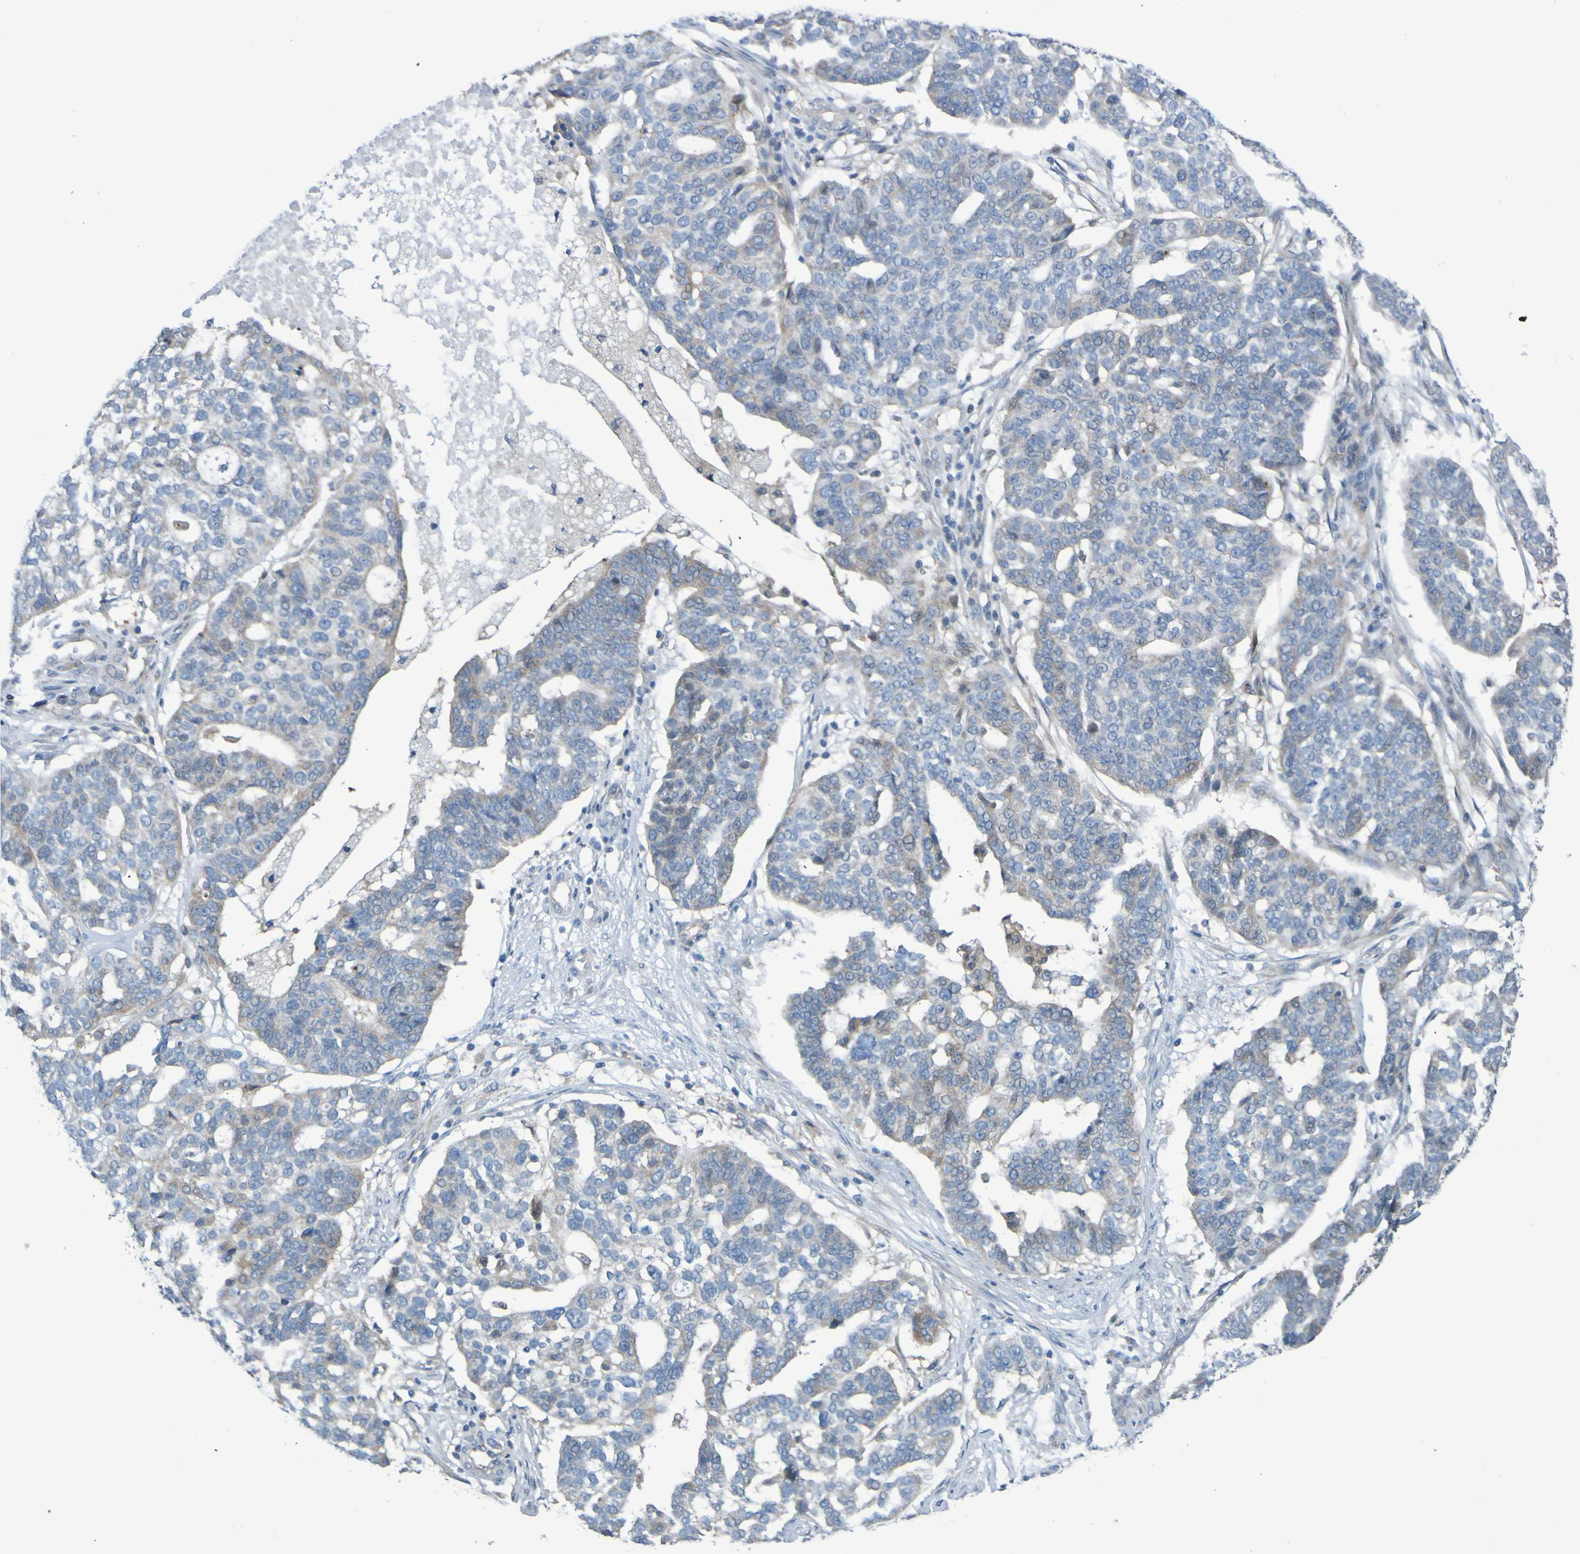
{"staining": {"intensity": "weak", "quantity": "<25%", "location": "cytoplasmic/membranous"}, "tissue": "ovarian cancer", "cell_type": "Tumor cells", "image_type": "cancer", "snomed": [{"axis": "morphology", "description": "Cystadenocarcinoma, serous, NOS"}, {"axis": "topography", "description": "Ovary"}], "caption": "Tumor cells are negative for protein expression in human serous cystadenocarcinoma (ovarian).", "gene": "NPRL3", "patient": {"sex": "female", "age": 59}}